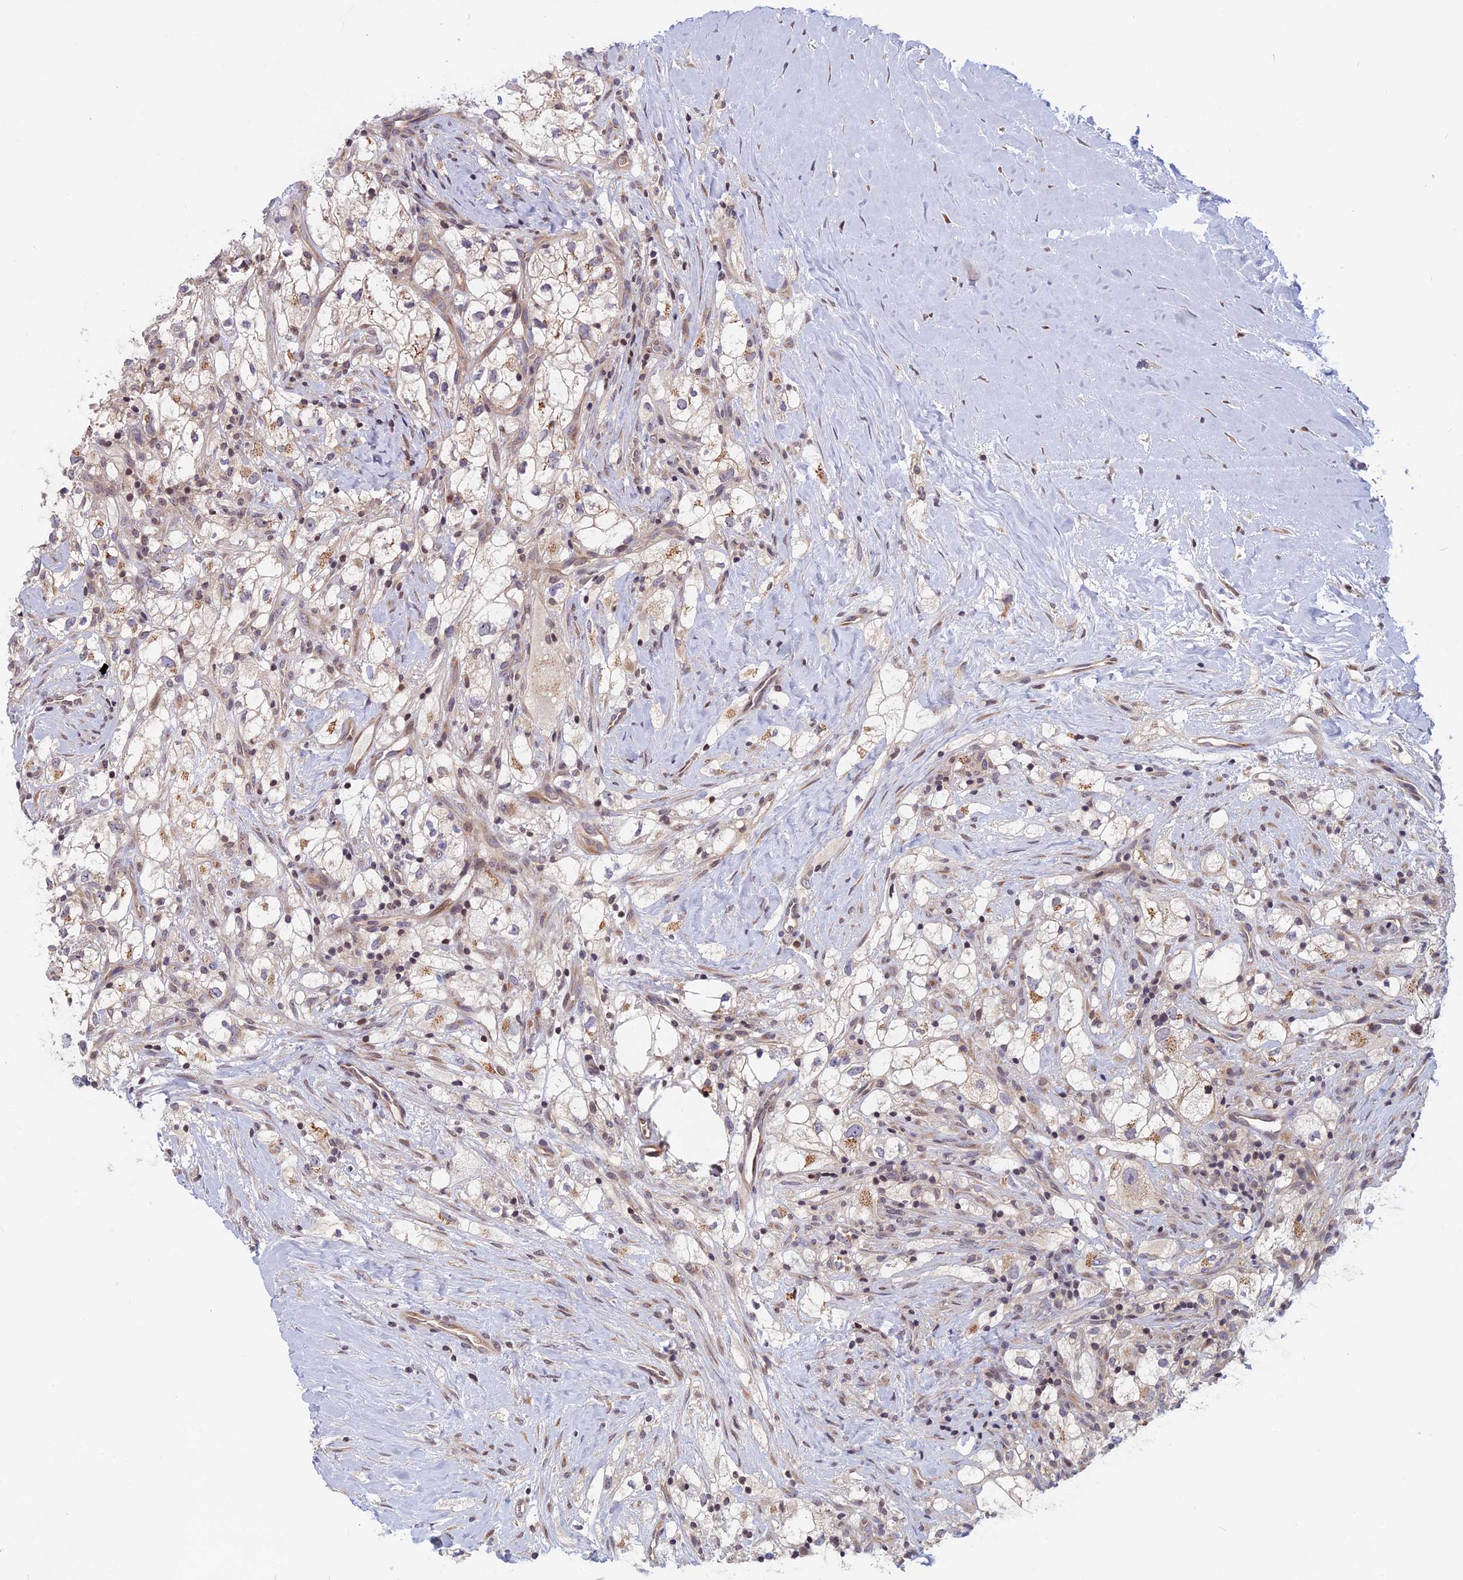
{"staining": {"intensity": "weak", "quantity": "25%-75%", "location": "cytoplasmic/membranous"}, "tissue": "renal cancer", "cell_type": "Tumor cells", "image_type": "cancer", "snomed": [{"axis": "morphology", "description": "Adenocarcinoma, NOS"}, {"axis": "topography", "description": "Kidney"}], "caption": "Protein analysis of renal adenocarcinoma tissue shows weak cytoplasmic/membranous staining in about 25%-75% of tumor cells.", "gene": "CCDC113", "patient": {"sex": "male", "age": 59}}